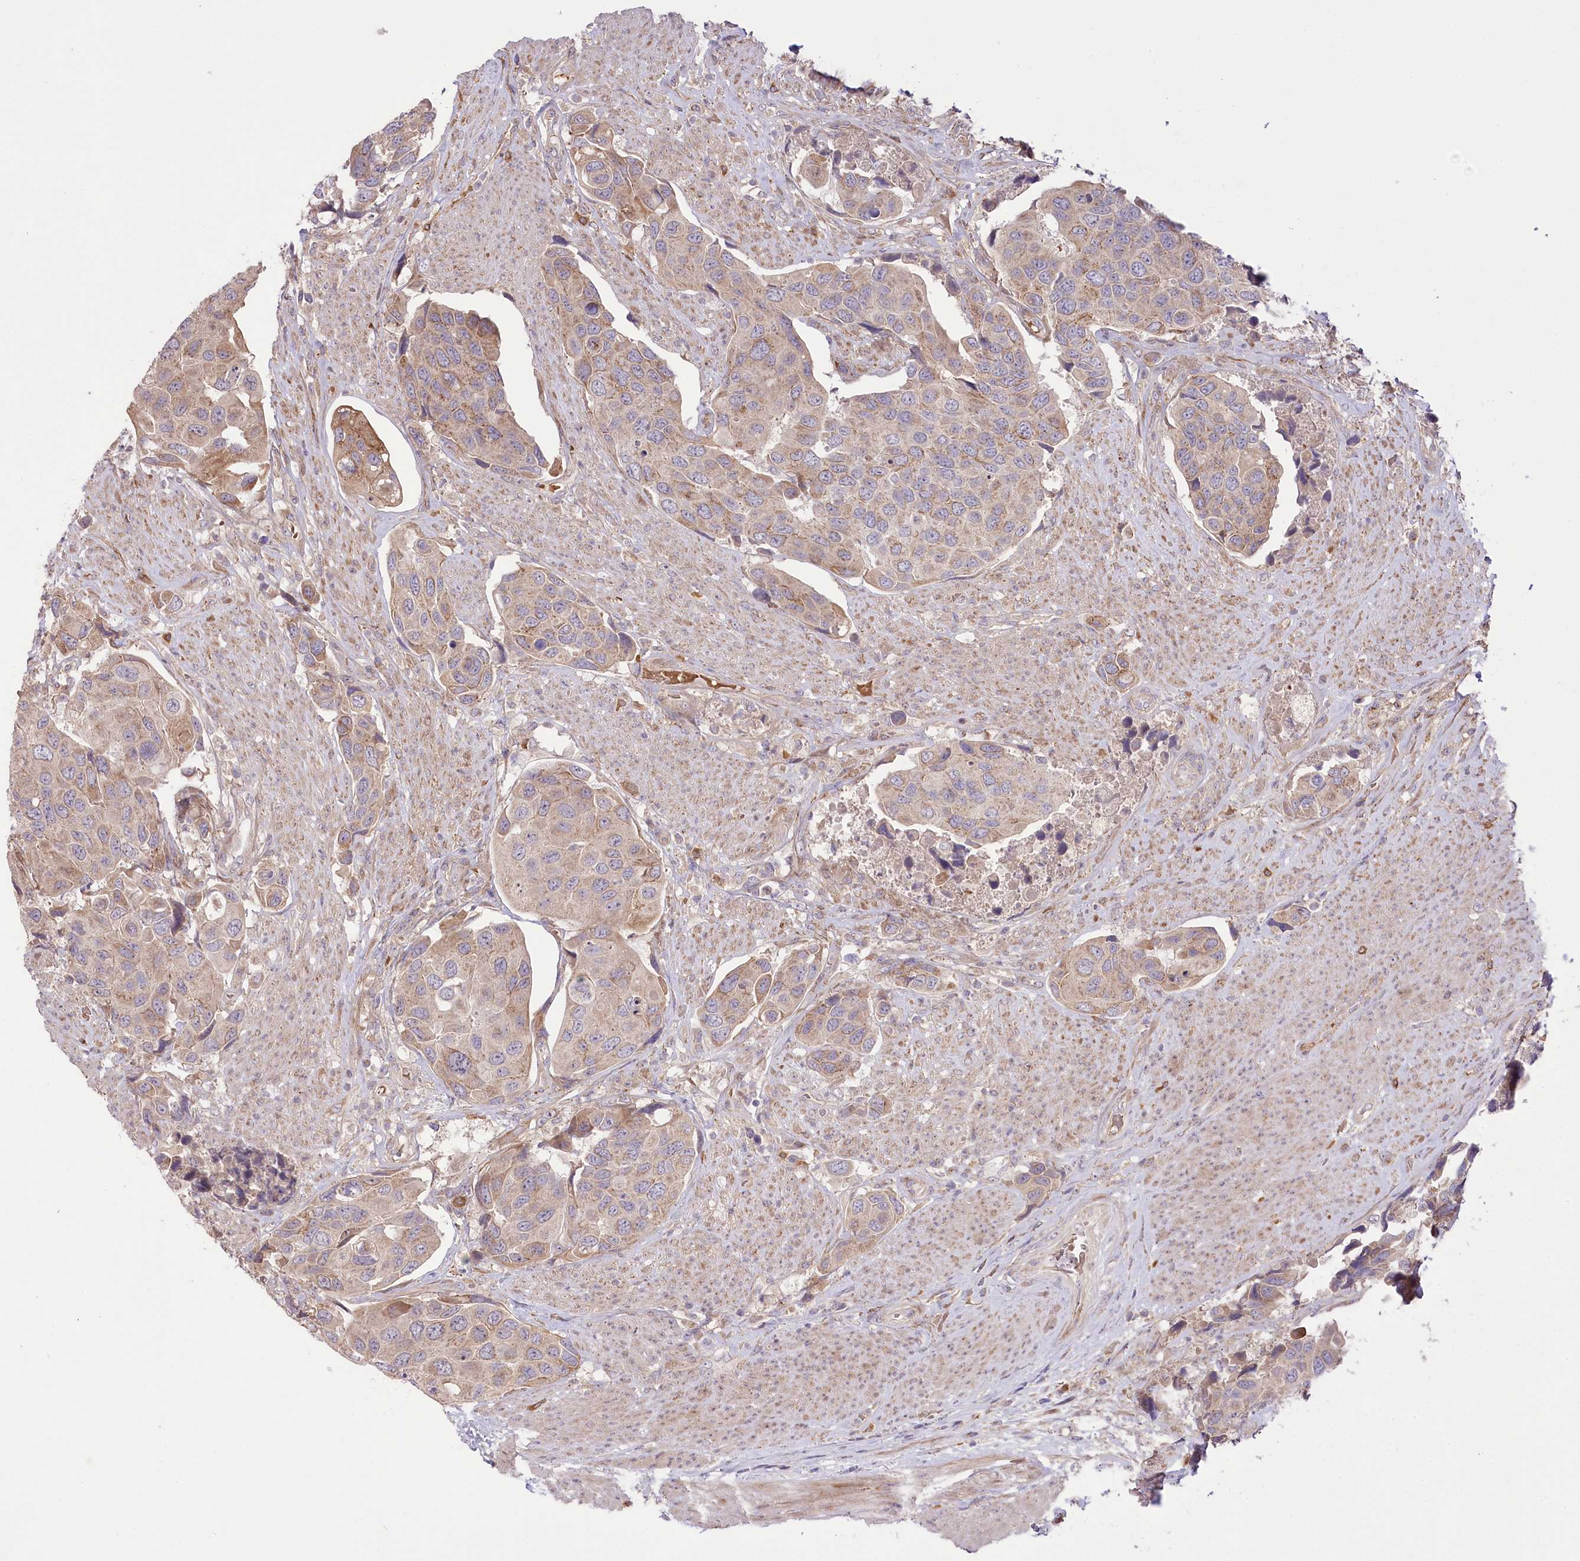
{"staining": {"intensity": "moderate", "quantity": "25%-75%", "location": "cytoplasmic/membranous"}, "tissue": "urothelial cancer", "cell_type": "Tumor cells", "image_type": "cancer", "snomed": [{"axis": "morphology", "description": "Urothelial carcinoma, High grade"}, {"axis": "topography", "description": "Urinary bladder"}], "caption": "IHC photomicrograph of neoplastic tissue: urothelial carcinoma (high-grade) stained using IHC reveals medium levels of moderate protein expression localized specifically in the cytoplasmic/membranous of tumor cells, appearing as a cytoplasmic/membranous brown color.", "gene": "TRUB1", "patient": {"sex": "male", "age": 74}}